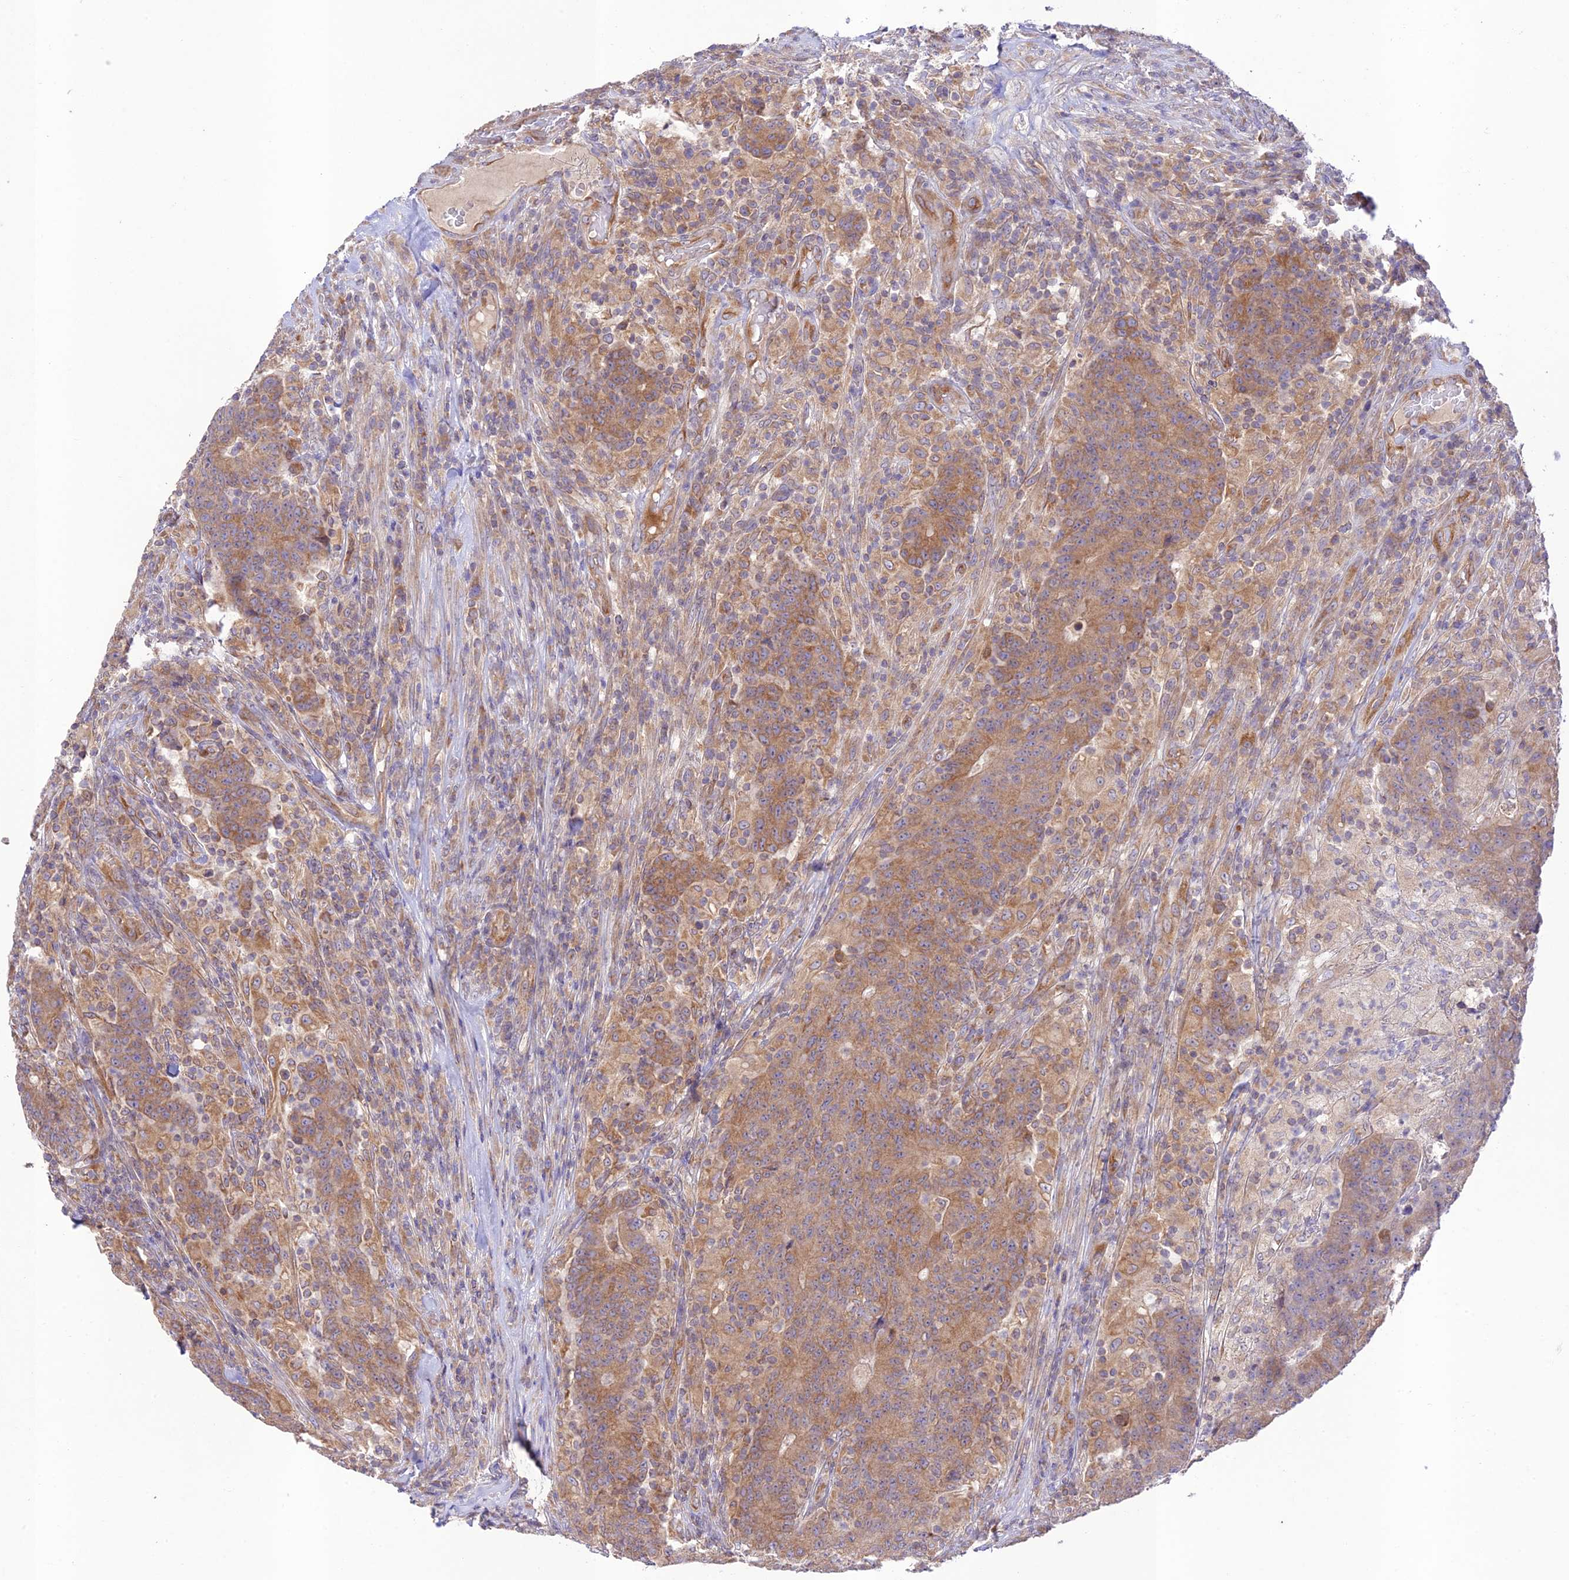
{"staining": {"intensity": "moderate", "quantity": ">75%", "location": "cytoplasmic/membranous"}, "tissue": "colorectal cancer", "cell_type": "Tumor cells", "image_type": "cancer", "snomed": [{"axis": "morphology", "description": "Adenocarcinoma, NOS"}, {"axis": "topography", "description": "Colon"}], "caption": "A brown stain highlights moderate cytoplasmic/membranous staining of a protein in human adenocarcinoma (colorectal) tumor cells.", "gene": "TMEM259", "patient": {"sex": "female", "age": 75}}